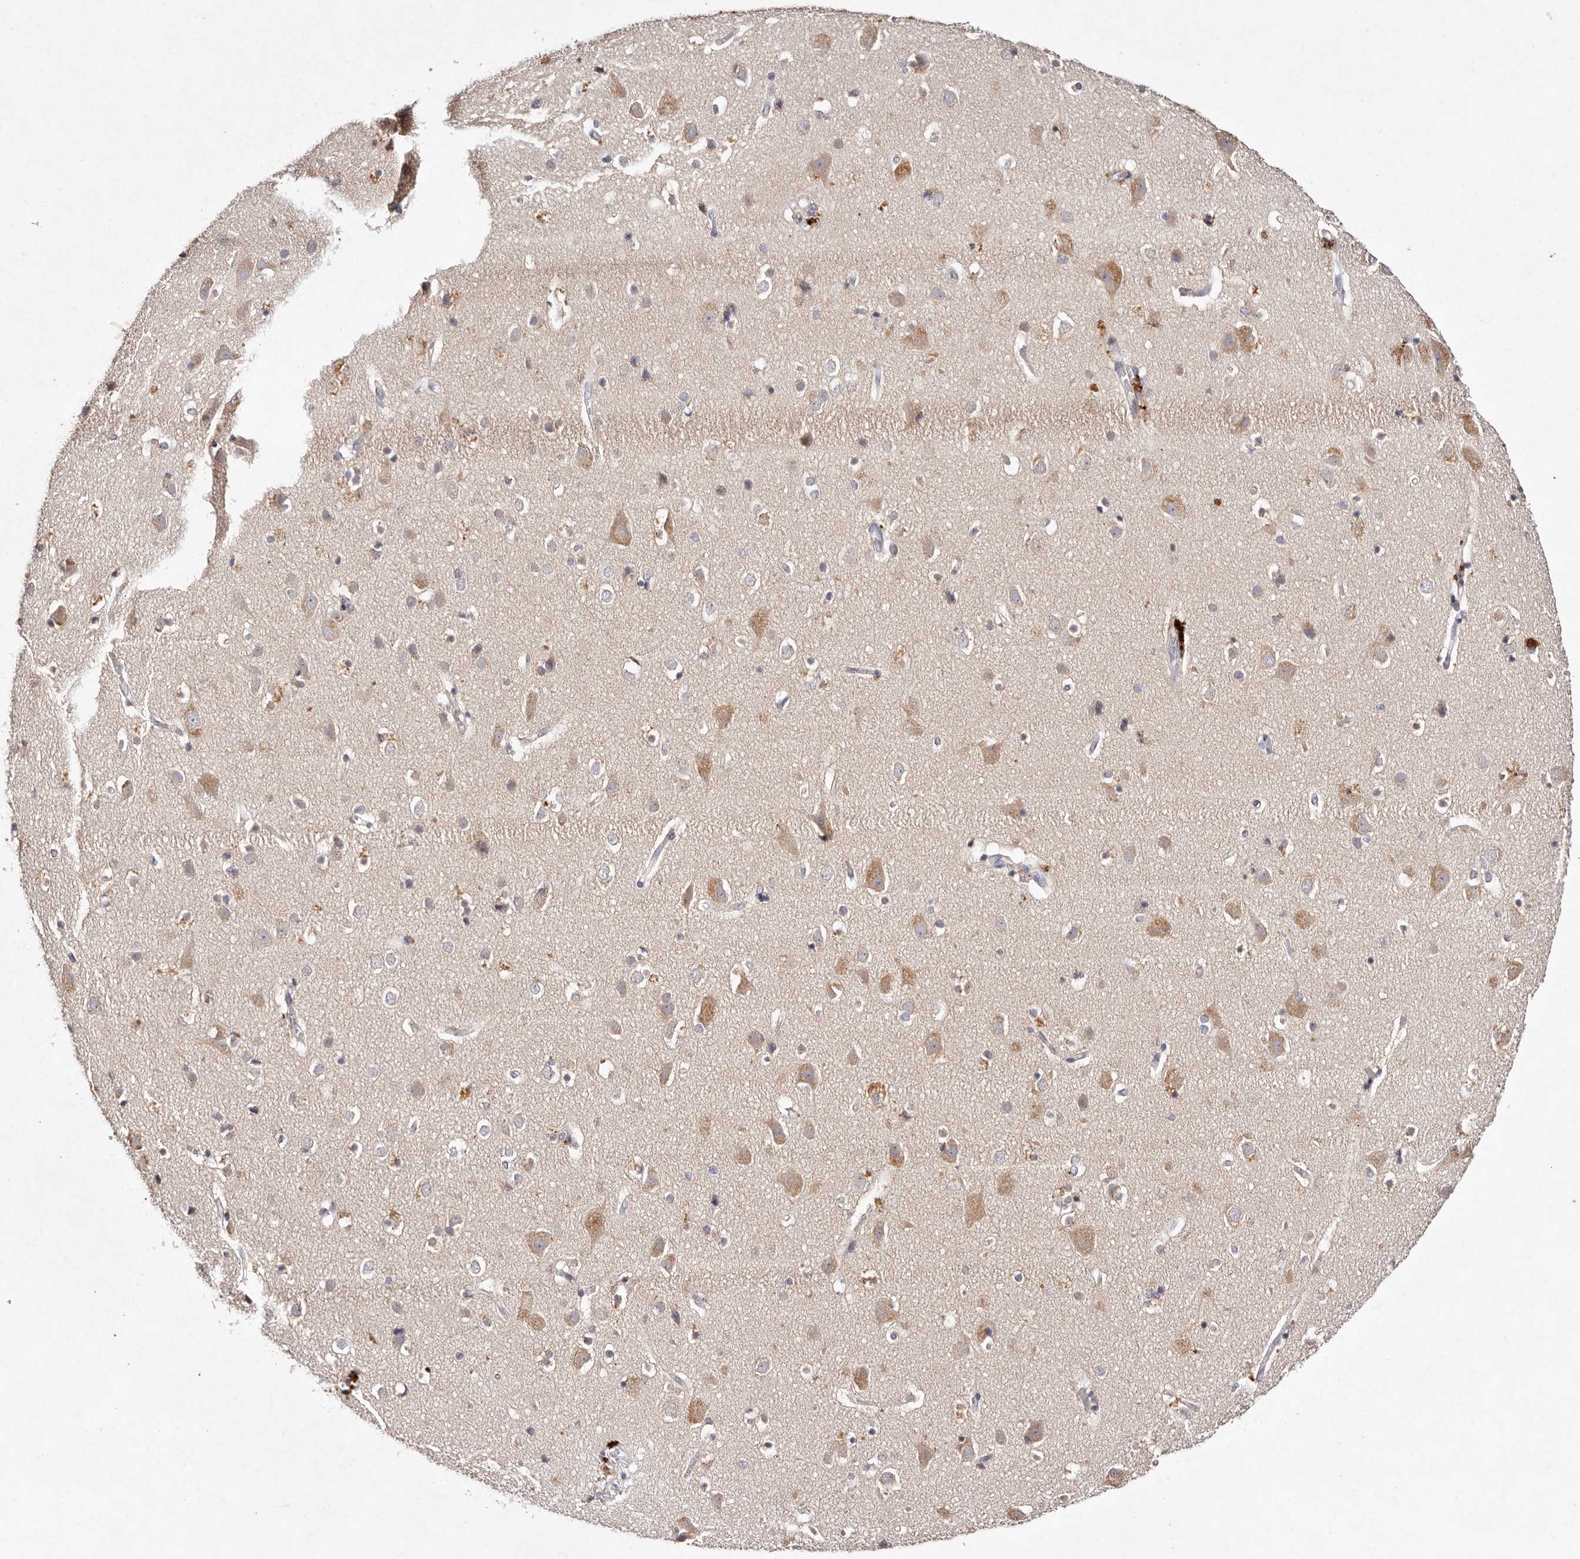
{"staining": {"intensity": "weak", "quantity": "25%-75%", "location": "cytoplasmic/membranous"}, "tissue": "cerebral cortex", "cell_type": "Endothelial cells", "image_type": "normal", "snomed": [{"axis": "morphology", "description": "Normal tissue, NOS"}, {"axis": "topography", "description": "Cerebral cortex"}], "caption": "Immunohistochemical staining of benign human cerebral cortex reveals low levels of weak cytoplasmic/membranous expression in about 25%-75% of endothelial cells. The protein of interest is shown in brown color, while the nuclei are stained blue.", "gene": "TSC2", "patient": {"sex": "male", "age": 54}}